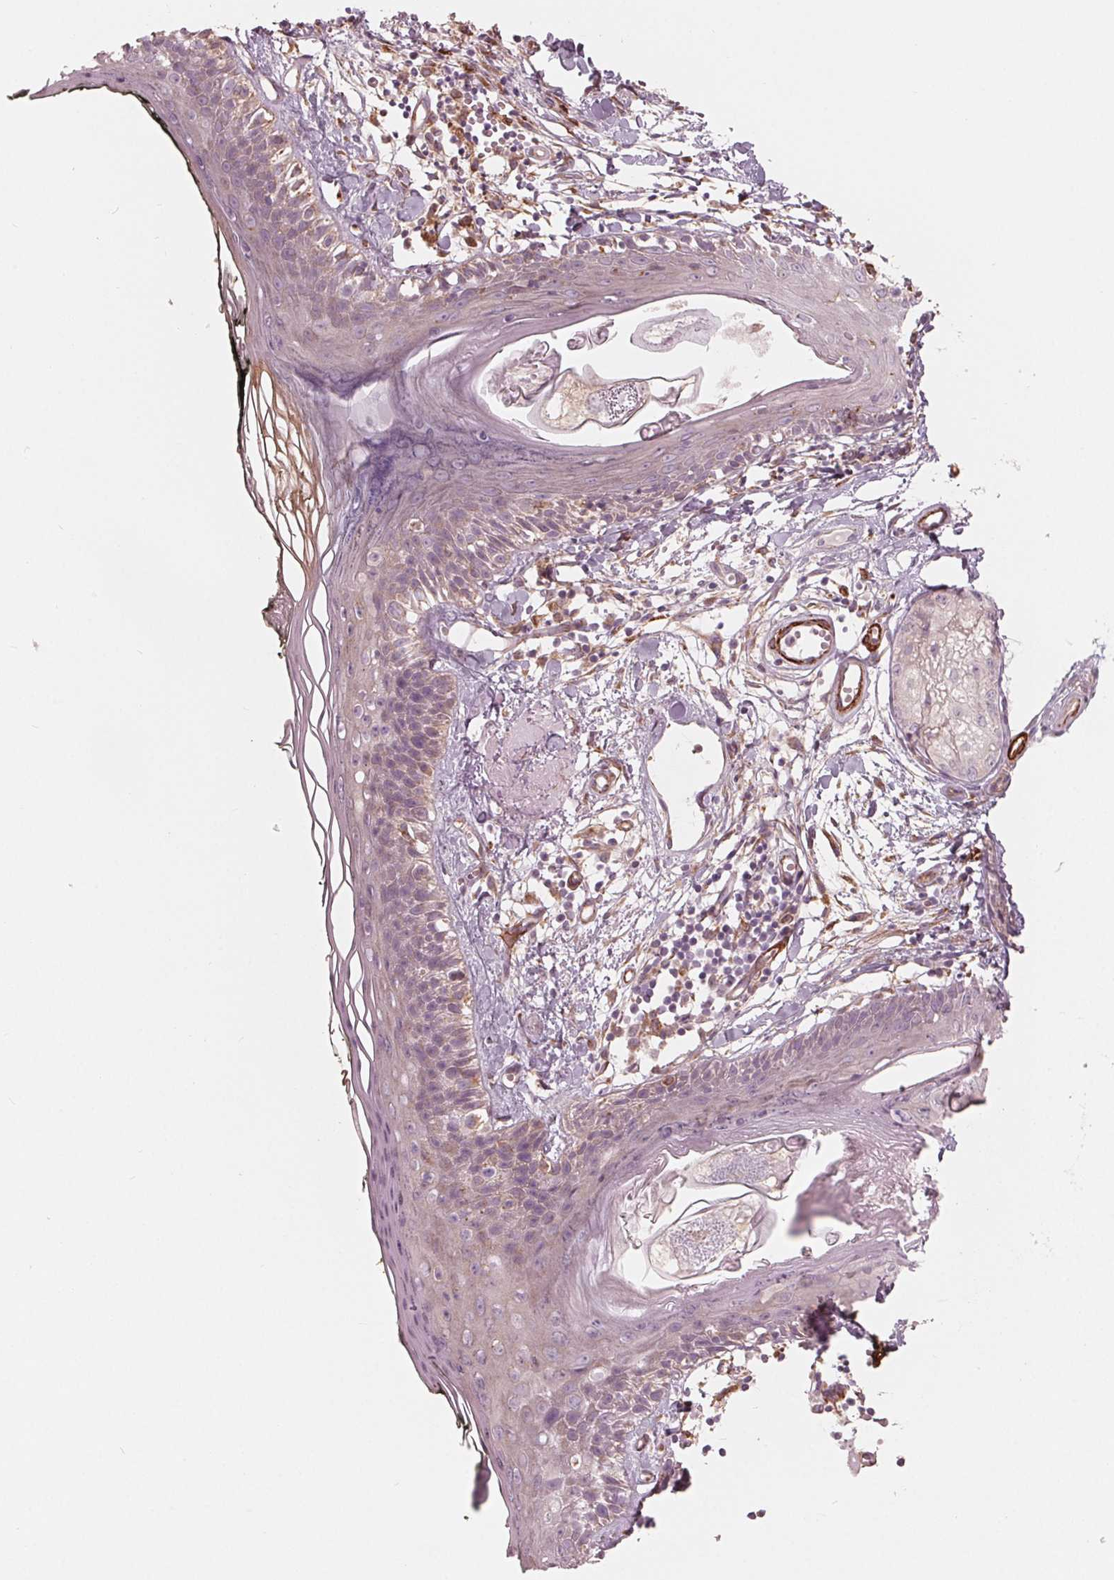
{"staining": {"intensity": "weak", "quantity": "<25%", "location": "cytoplasmic/membranous"}, "tissue": "skin", "cell_type": "Fibroblasts", "image_type": "normal", "snomed": [{"axis": "morphology", "description": "Normal tissue, NOS"}, {"axis": "topography", "description": "Skin"}], "caption": "Immunohistochemical staining of benign human skin demonstrates no significant staining in fibroblasts. (DAB (3,3'-diaminobenzidine) immunohistochemistry (IHC), high magnification).", "gene": "MIER3", "patient": {"sex": "male", "age": 76}}